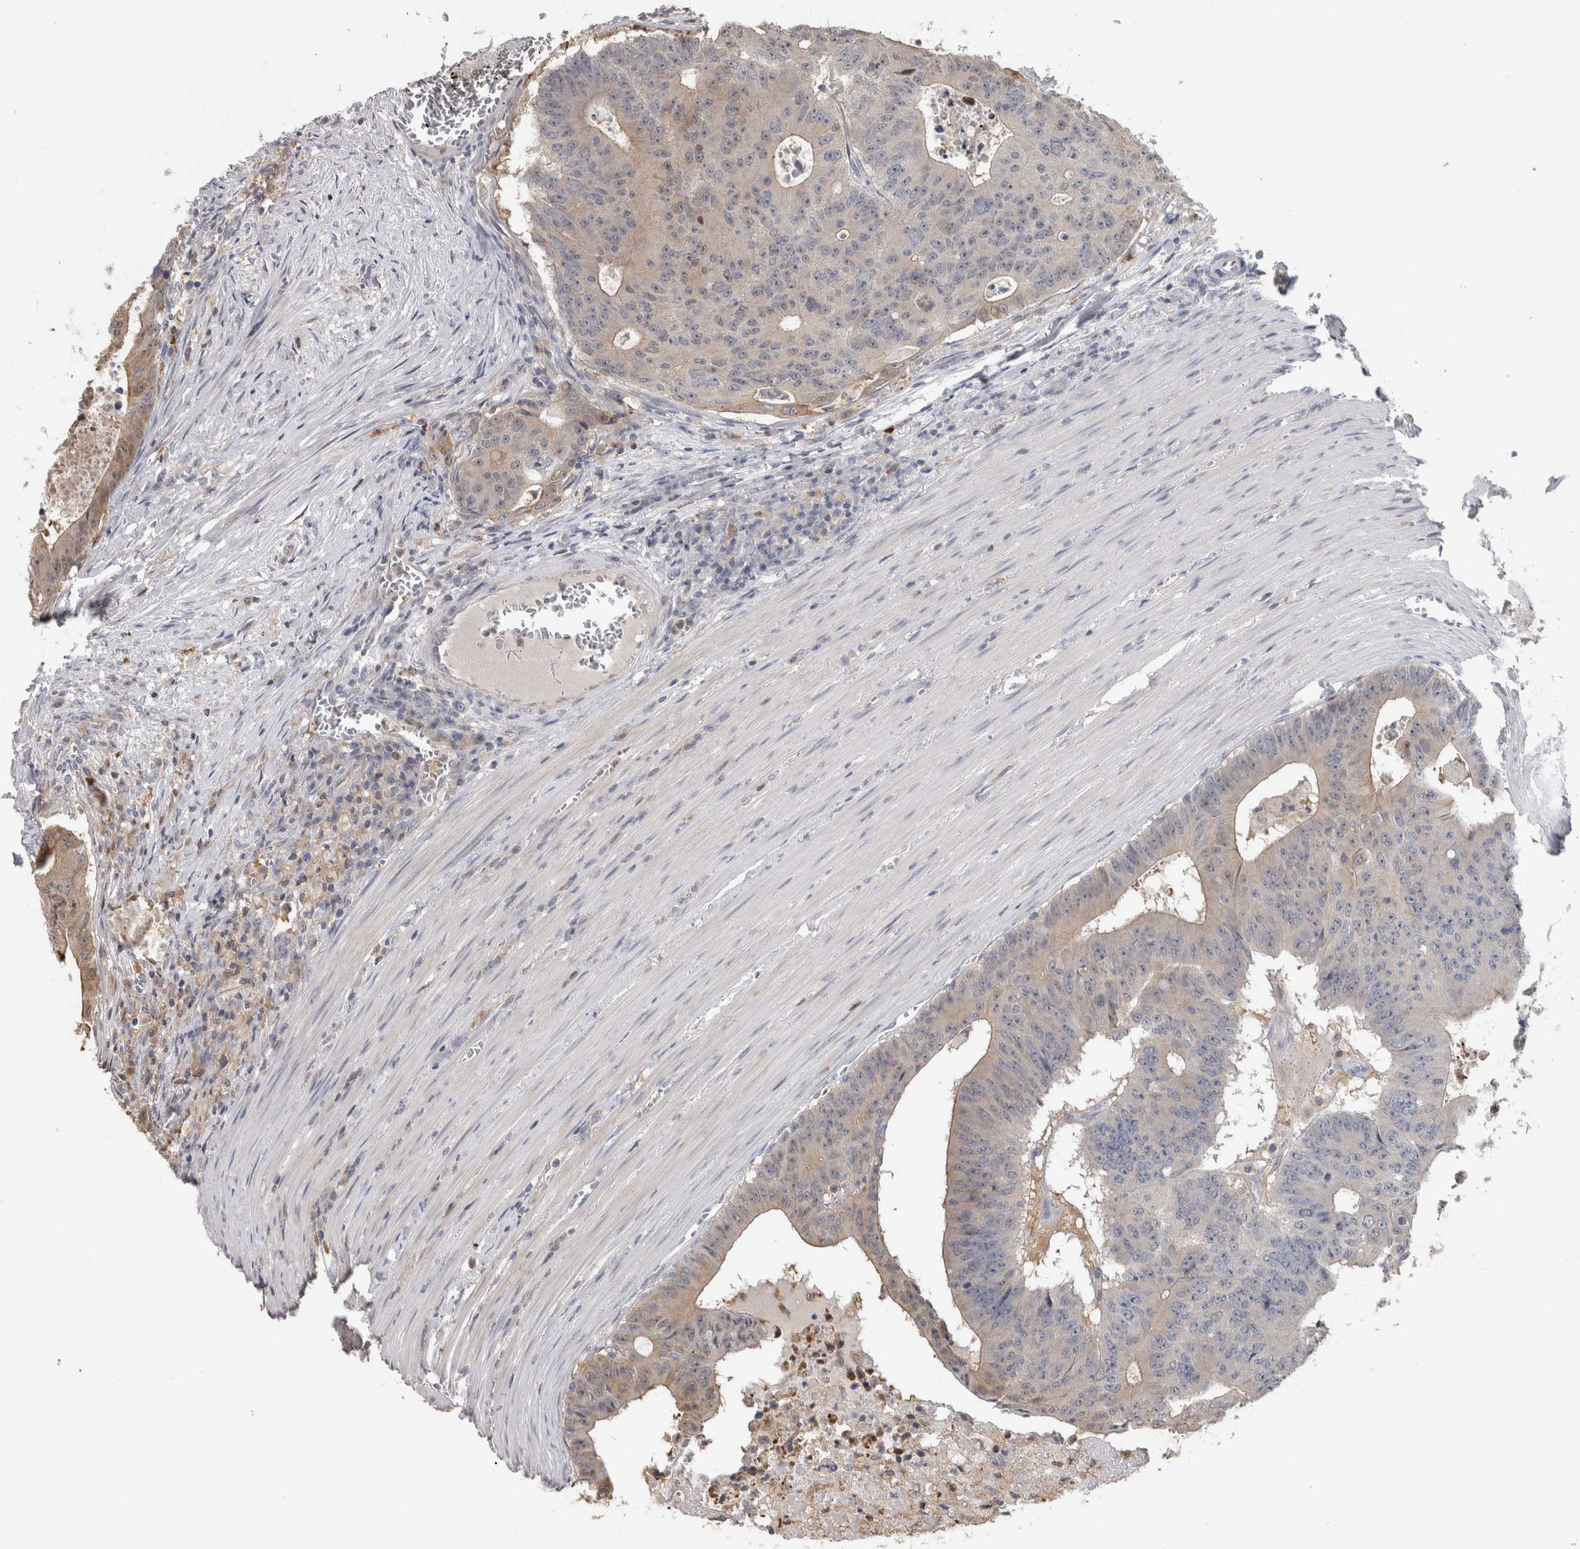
{"staining": {"intensity": "weak", "quantity": "25%-75%", "location": "cytoplasmic/membranous"}, "tissue": "colorectal cancer", "cell_type": "Tumor cells", "image_type": "cancer", "snomed": [{"axis": "morphology", "description": "Adenocarcinoma, NOS"}, {"axis": "topography", "description": "Colon"}], "caption": "Immunohistochemistry micrograph of colorectal cancer (adenocarcinoma) stained for a protein (brown), which exhibits low levels of weak cytoplasmic/membranous staining in approximately 25%-75% of tumor cells.", "gene": "USH1G", "patient": {"sex": "male", "age": 87}}